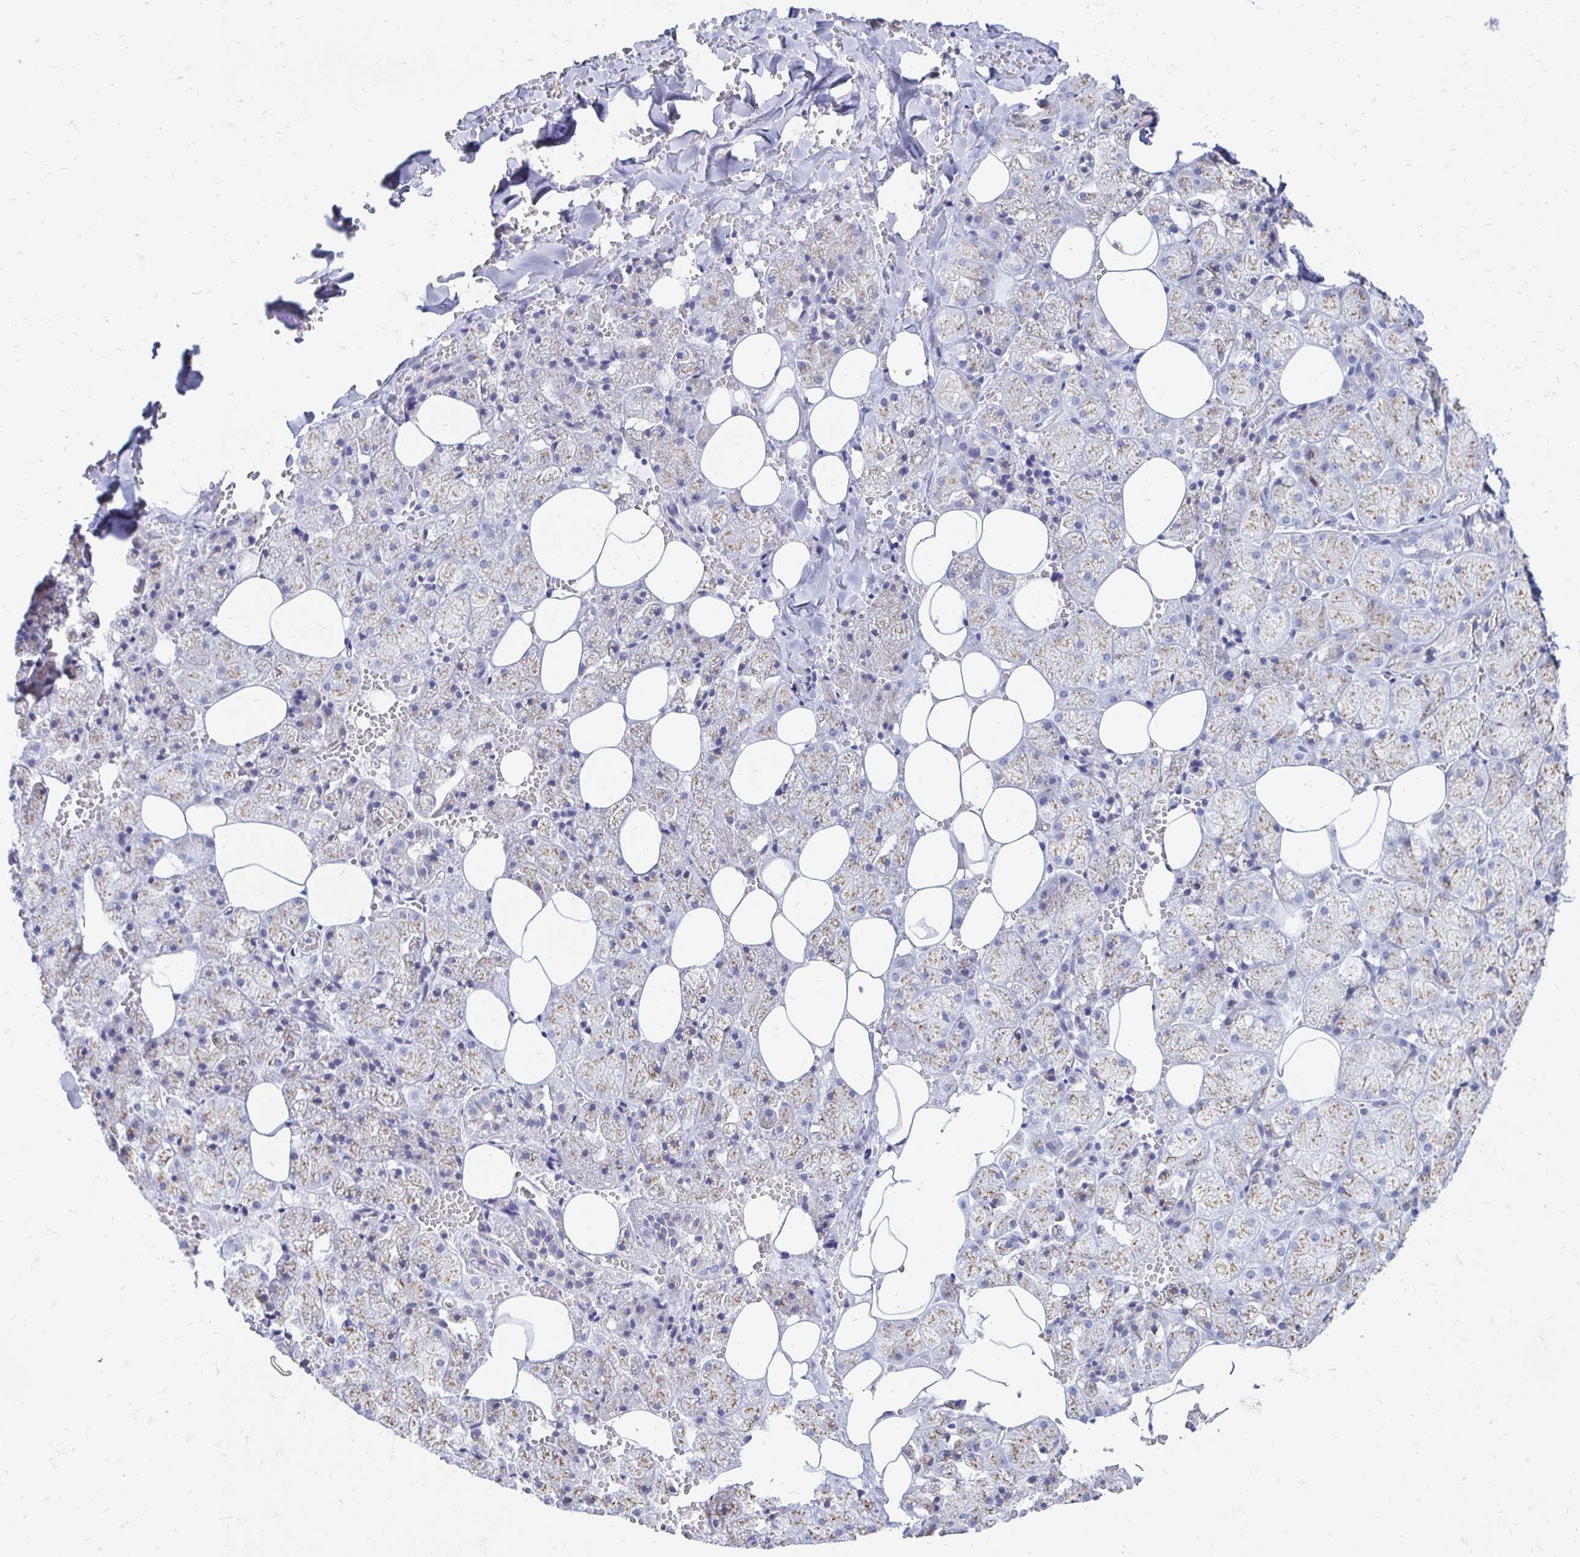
{"staining": {"intensity": "weak", "quantity": "25%-75%", "location": "cytoplasmic/membranous"}, "tissue": "salivary gland", "cell_type": "Glandular cells", "image_type": "normal", "snomed": [{"axis": "morphology", "description": "Normal tissue, NOS"}, {"axis": "topography", "description": "Salivary gland"}, {"axis": "topography", "description": "Peripheral nerve tissue"}], "caption": "Approximately 25%-75% of glandular cells in unremarkable human salivary gland demonstrate weak cytoplasmic/membranous protein positivity as visualized by brown immunohistochemical staining.", "gene": "PAGE4", "patient": {"sex": "male", "age": 38}}